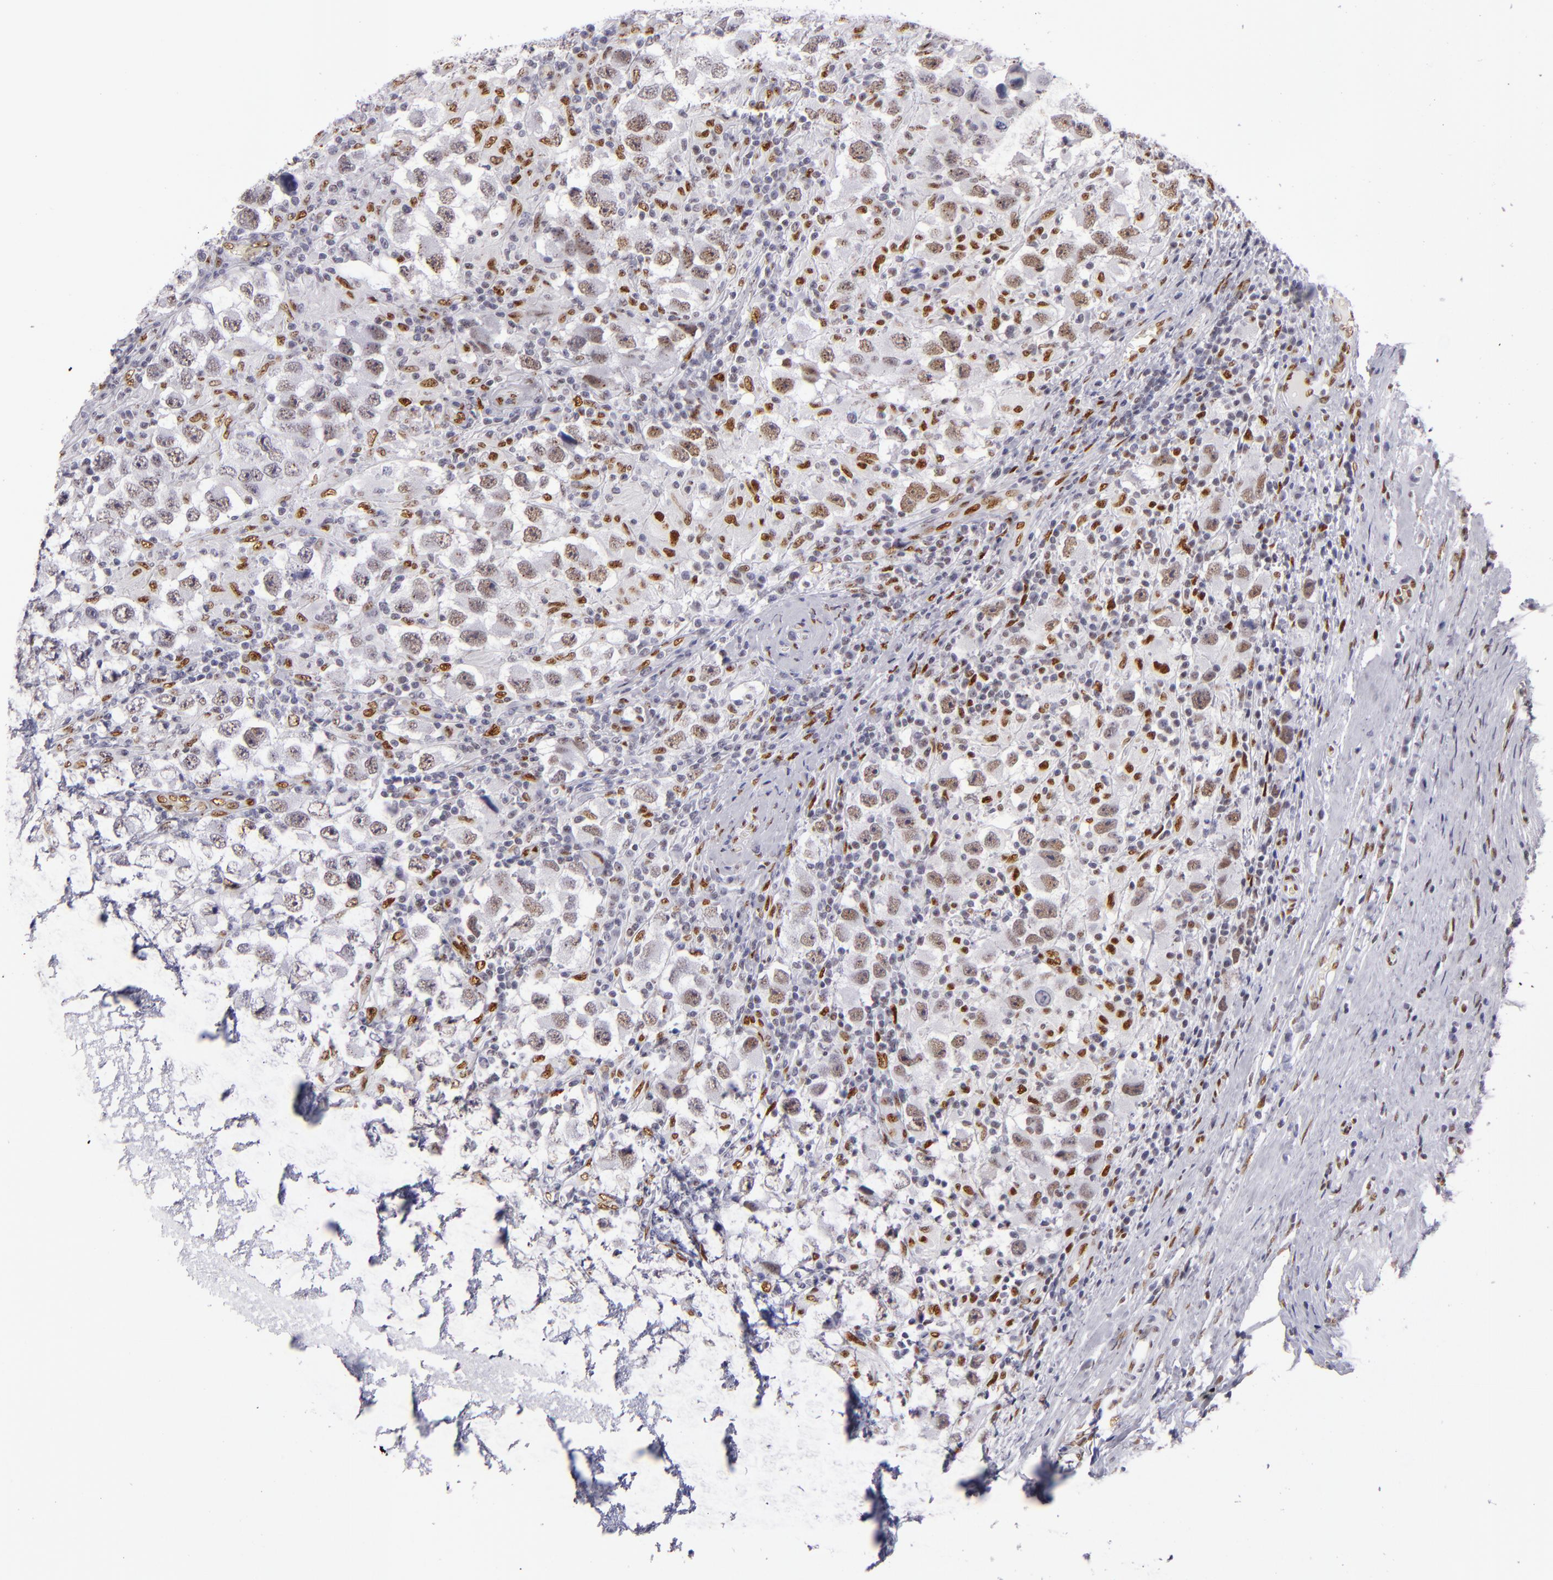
{"staining": {"intensity": "moderate", "quantity": ">75%", "location": "nuclear"}, "tissue": "testis cancer", "cell_type": "Tumor cells", "image_type": "cancer", "snomed": [{"axis": "morphology", "description": "Carcinoma, Embryonal, NOS"}, {"axis": "topography", "description": "Testis"}], "caption": "This micrograph reveals IHC staining of human testis embryonal carcinoma, with medium moderate nuclear staining in approximately >75% of tumor cells.", "gene": "TOP3A", "patient": {"sex": "male", "age": 21}}